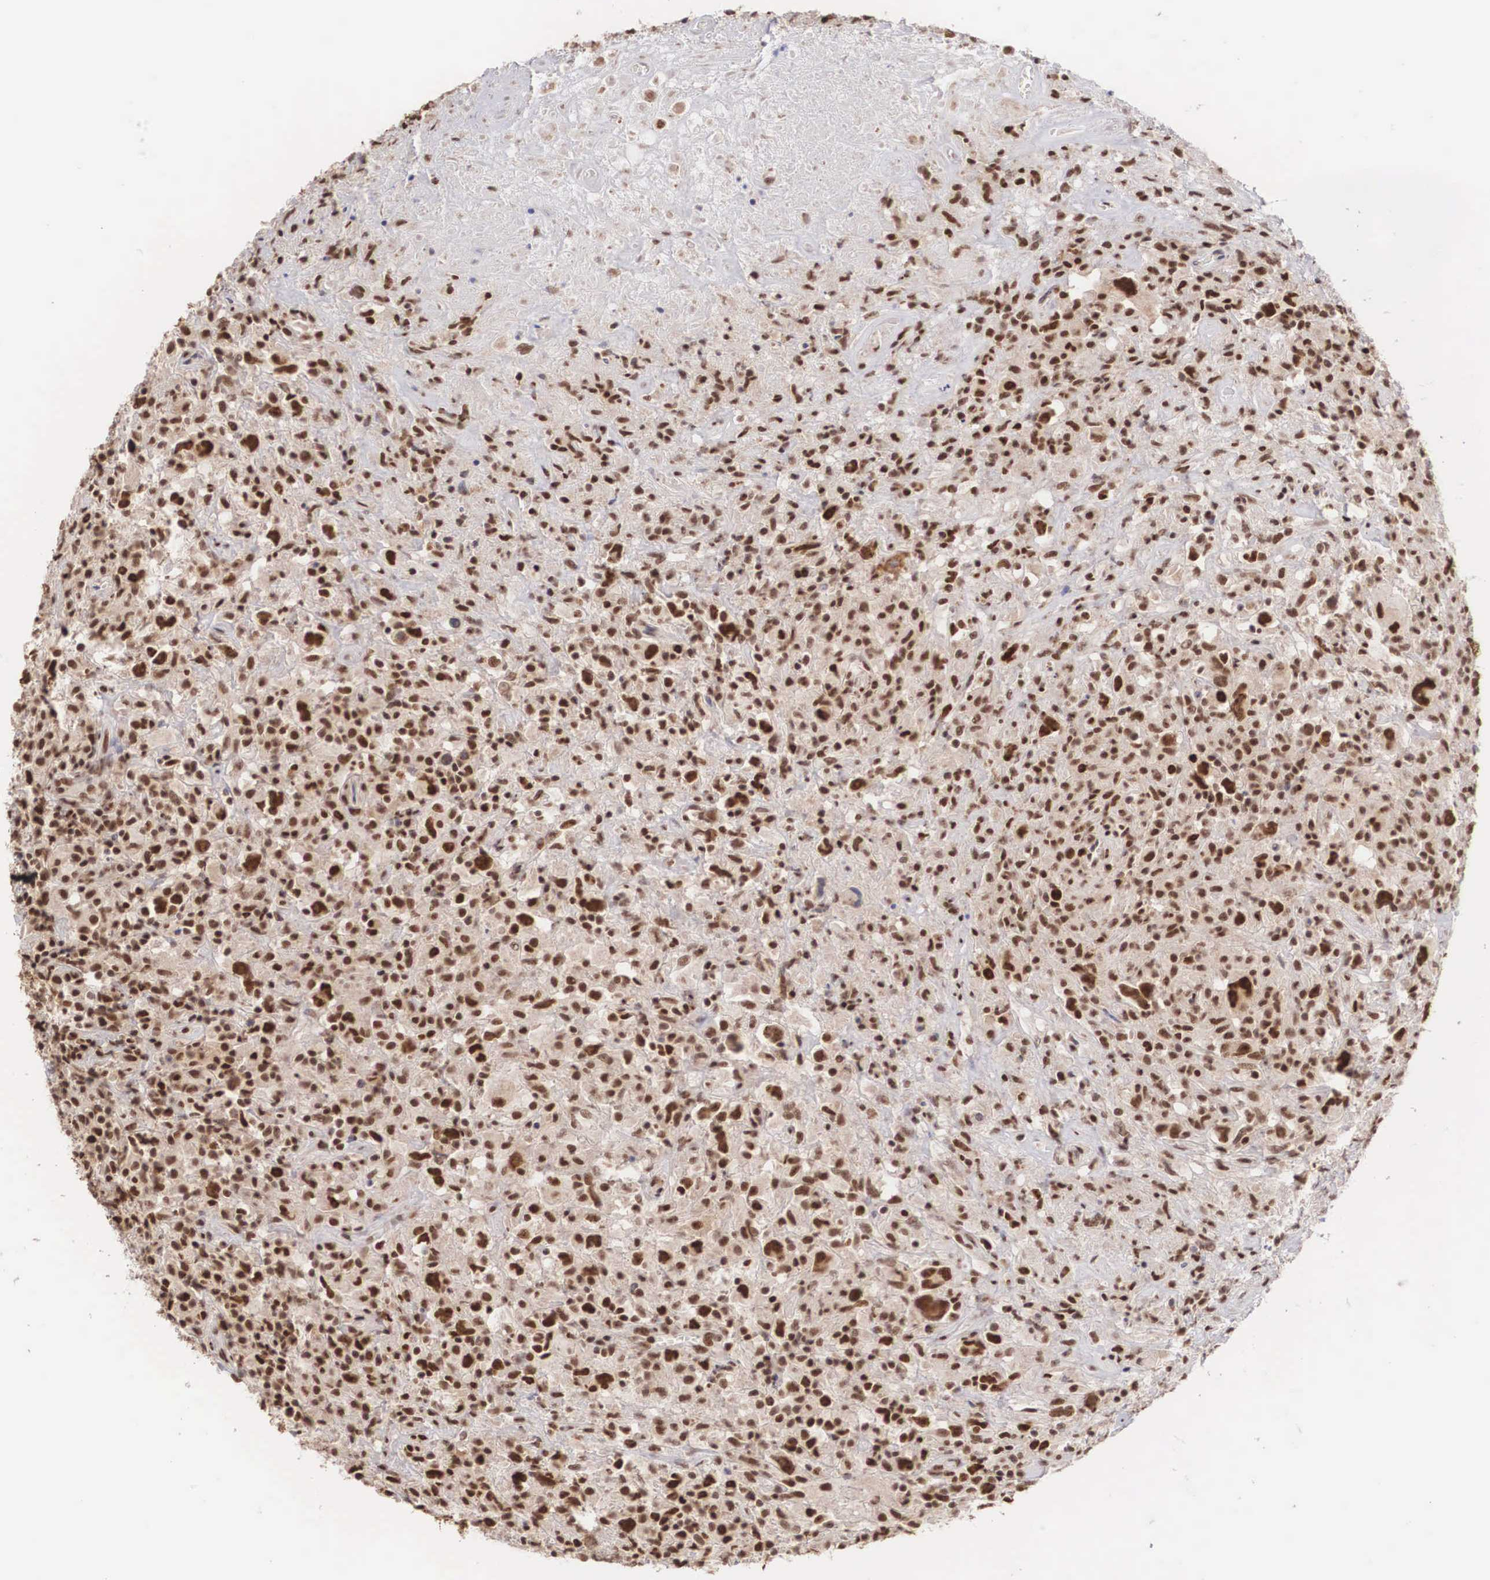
{"staining": {"intensity": "moderate", "quantity": ">75%", "location": "nuclear"}, "tissue": "lymphoma", "cell_type": "Tumor cells", "image_type": "cancer", "snomed": [{"axis": "morphology", "description": "Hodgkin's disease, NOS"}, {"axis": "topography", "description": "Lymph node"}], "caption": "A photomicrograph showing moderate nuclear expression in about >75% of tumor cells in lymphoma, as visualized by brown immunohistochemical staining.", "gene": "HTATSF1", "patient": {"sex": "male", "age": 46}}